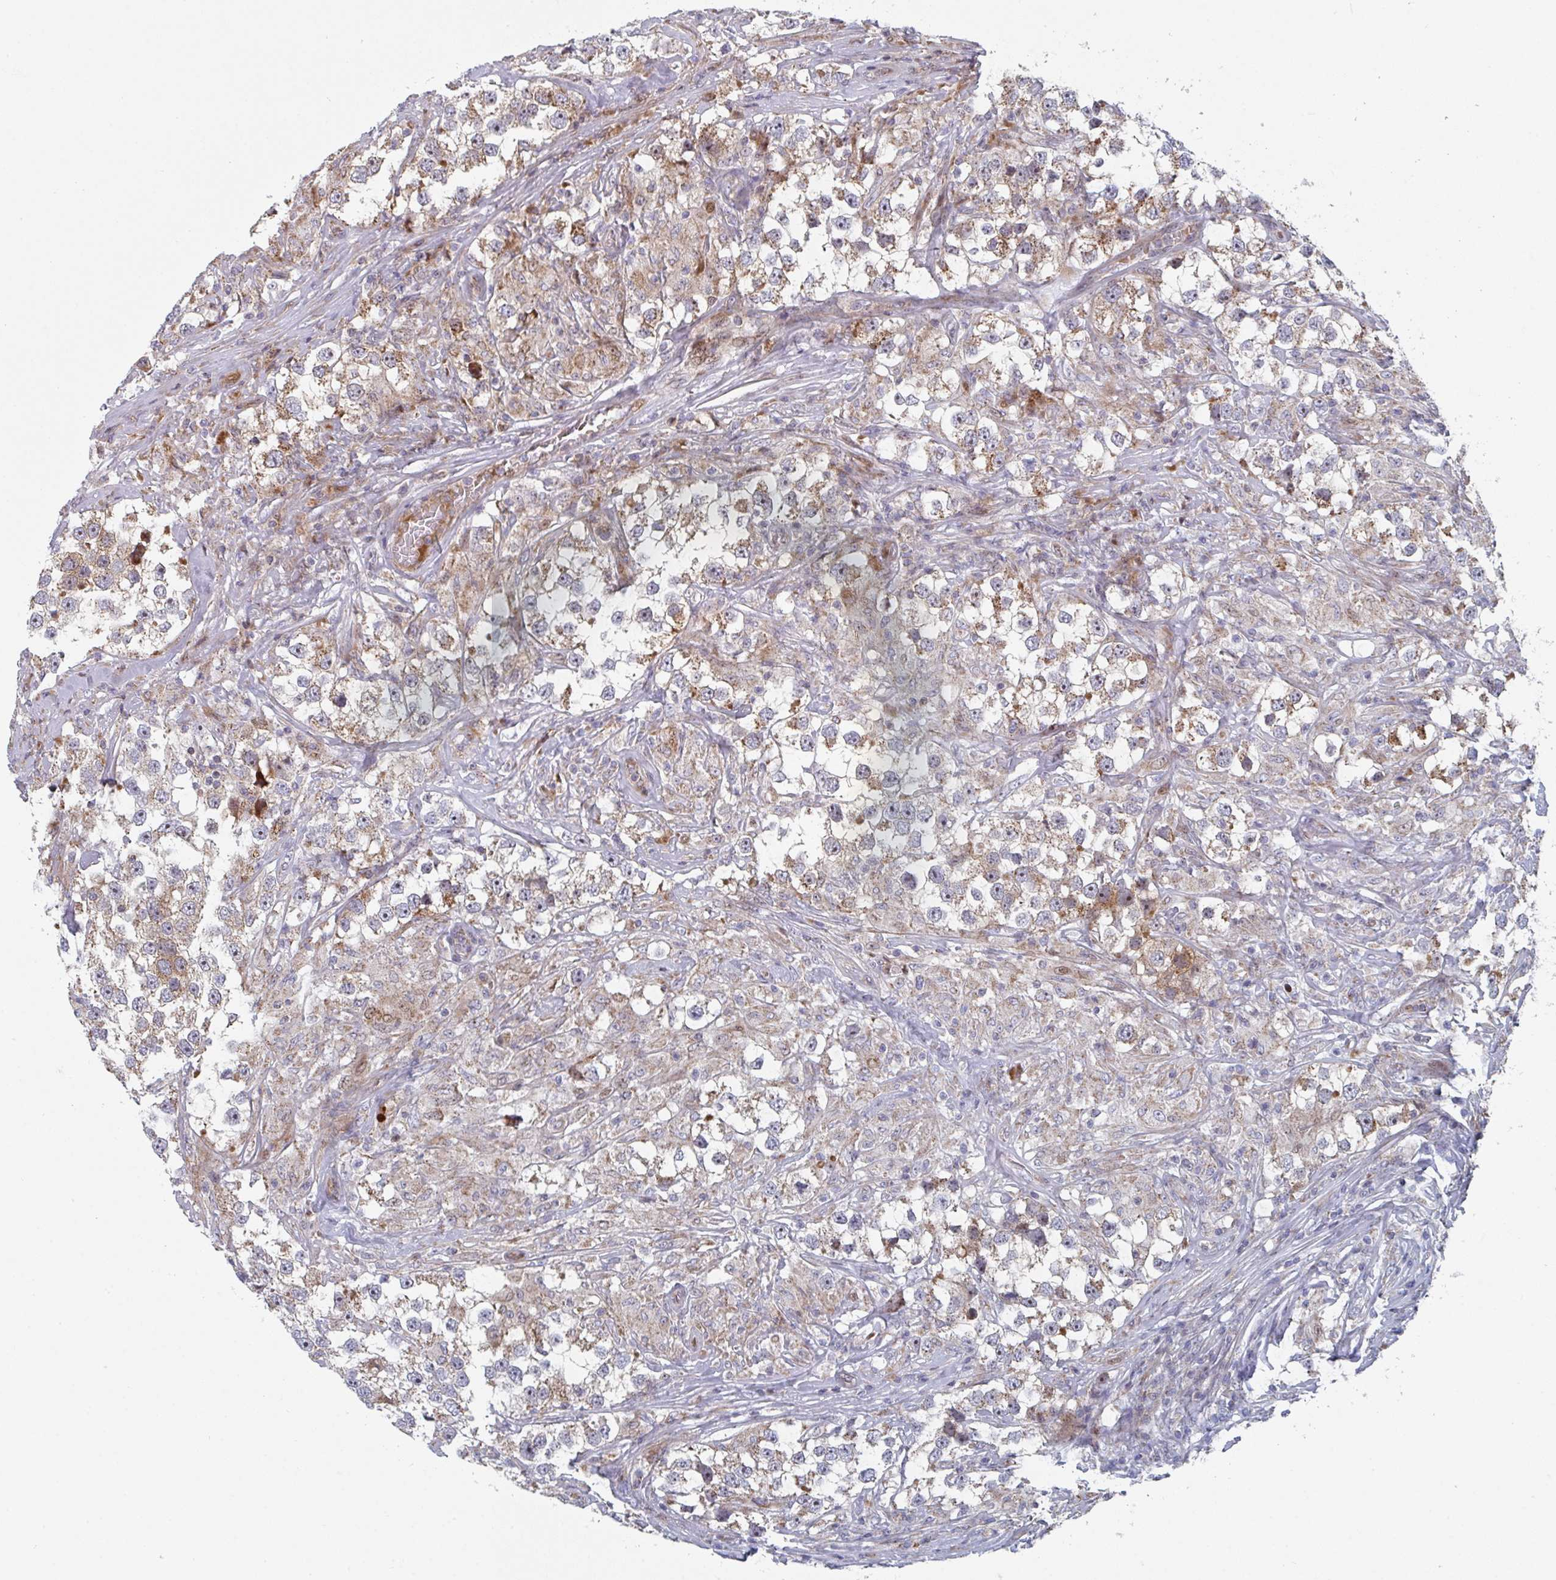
{"staining": {"intensity": "moderate", "quantity": "<25%", "location": "cytoplasmic/membranous"}, "tissue": "testis cancer", "cell_type": "Tumor cells", "image_type": "cancer", "snomed": [{"axis": "morphology", "description": "Seminoma, NOS"}, {"axis": "topography", "description": "Testis"}], "caption": "Tumor cells demonstrate low levels of moderate cytoplasmic/membranous expression in approximately <25% of cells in seminoma (testis).", "gene": "ZNF644", "patient": {"sex": "male", "age": 46}}